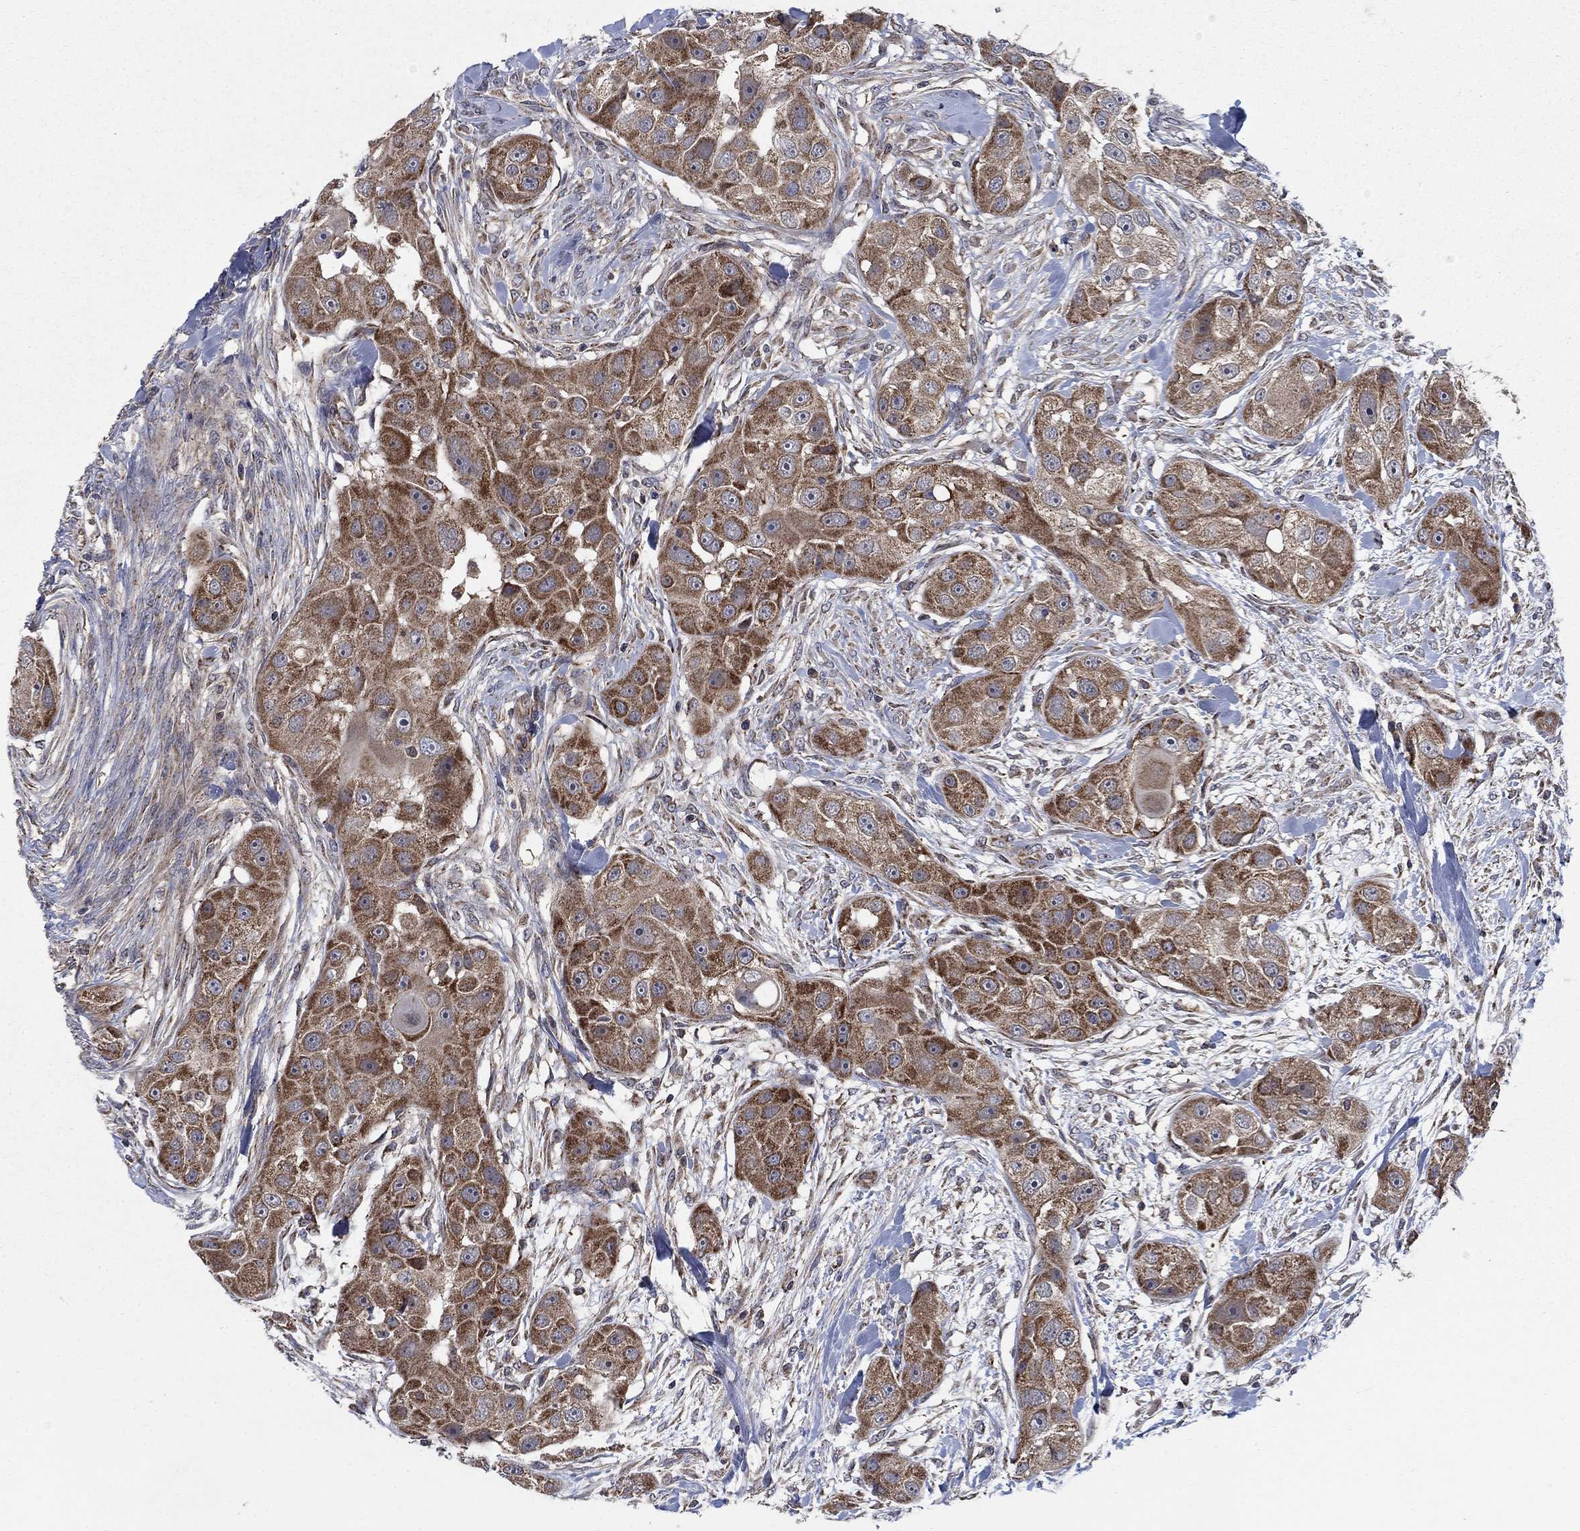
{"staining": {"intensity": "strong", "quantity": ">75%", "location": "cytoplasmic/membranous"}, "tissue": "head and neck cancer", "cell_type": "Tumor cells", "image_type": "cancer", "snomed": [{"axis": "morphology", "description": "Squamous cell carcinoma, NOS"}, {"axis": "topography", "description": "Head-Neck"}], "caption": "Brown immunohistochemical staining in human head and neck cancer (squamous cell carcinoma) demonstrates strong cytoplasmic/membranous expression in approximately >75% of tumor cells. The protein is shown in brown color, while the nuclei are stained blue.", "gene": "NME7", "patient": {"sex": "male", "age": 51}}